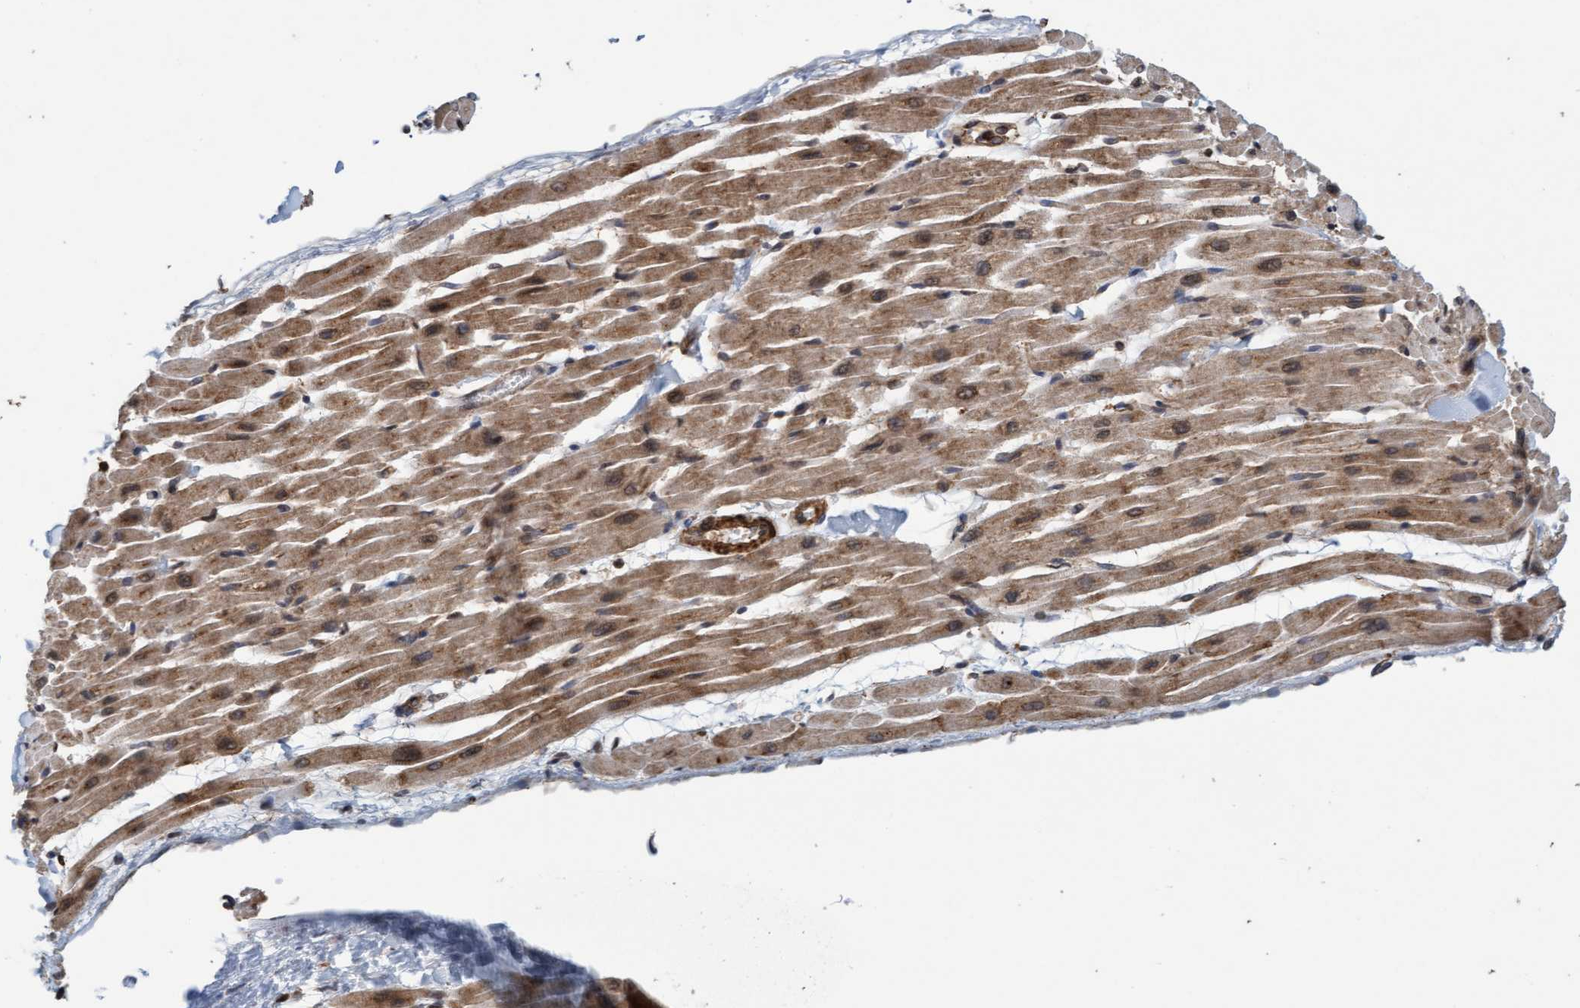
{"staining": {"intensity": "moderate", "quantity": "25%-75%", "location": "cytoplasmic/membranous"}, "tissue": "heart muscle", "cell_type": "Cardiomyocytes", "image_type": "normal", "snomed": [{"axis": "morphology", "description": "Normal tissue, NOS"}, {"axis": "topography", "description": "Heart"}], "caption": "Immunohistochemistry (DAB (3,3'-diaminobenzidine)) staining of unremarkable human heart muscle exhibits moderate cytoplasmic/membranous protein positivity in about 25%-75% of cardiomyocytes. Using DAB (3,3'-diaminobenzidine) (brown) and hematoxylin (blue) stains, captured at high magnification using brightfield microscopy.", "gene": "FXR2", "patient": {"sex": "male", "age": 45}}